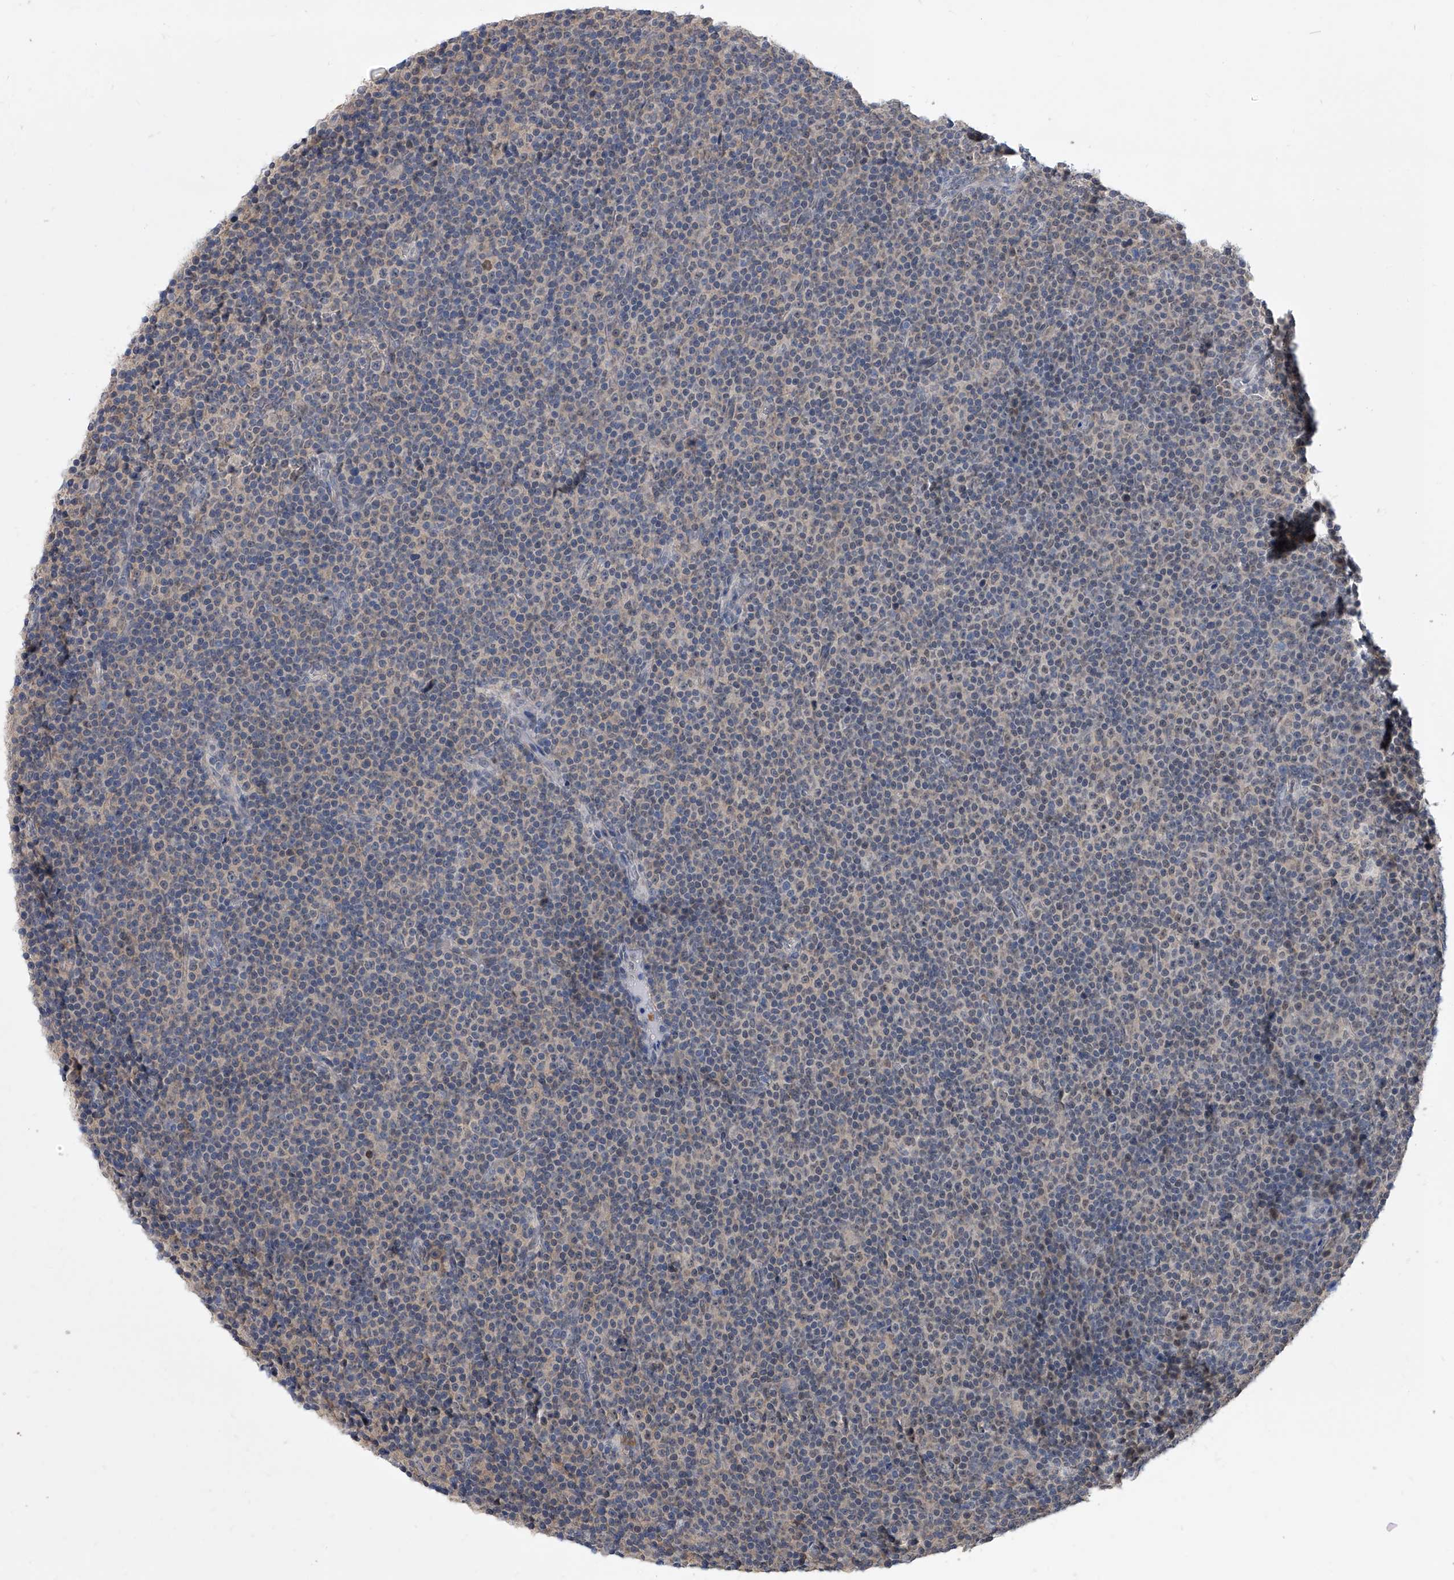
{"staining": {"intensity": "weak", "quantity": "<25%", "location": "nuclear"}, "tissue": "lymphoma", "cell_type": "Tumor cells", "image_type": "cancer", "snomed": [{"axis": "morphology", "description": "Malignant lymphoma, non-Hodgkin's type, Low grade"}, {"axis": "topography", "description": "Lymph node"}], "caption": "This is a photomicrograph of IHC staining of malignant lymphoma, non-Hodgkin's type (low-grade), which shows no staining in tumor cells.", "gene": "BHLHE23", "patient": {"sex": "female", "age": 67}}